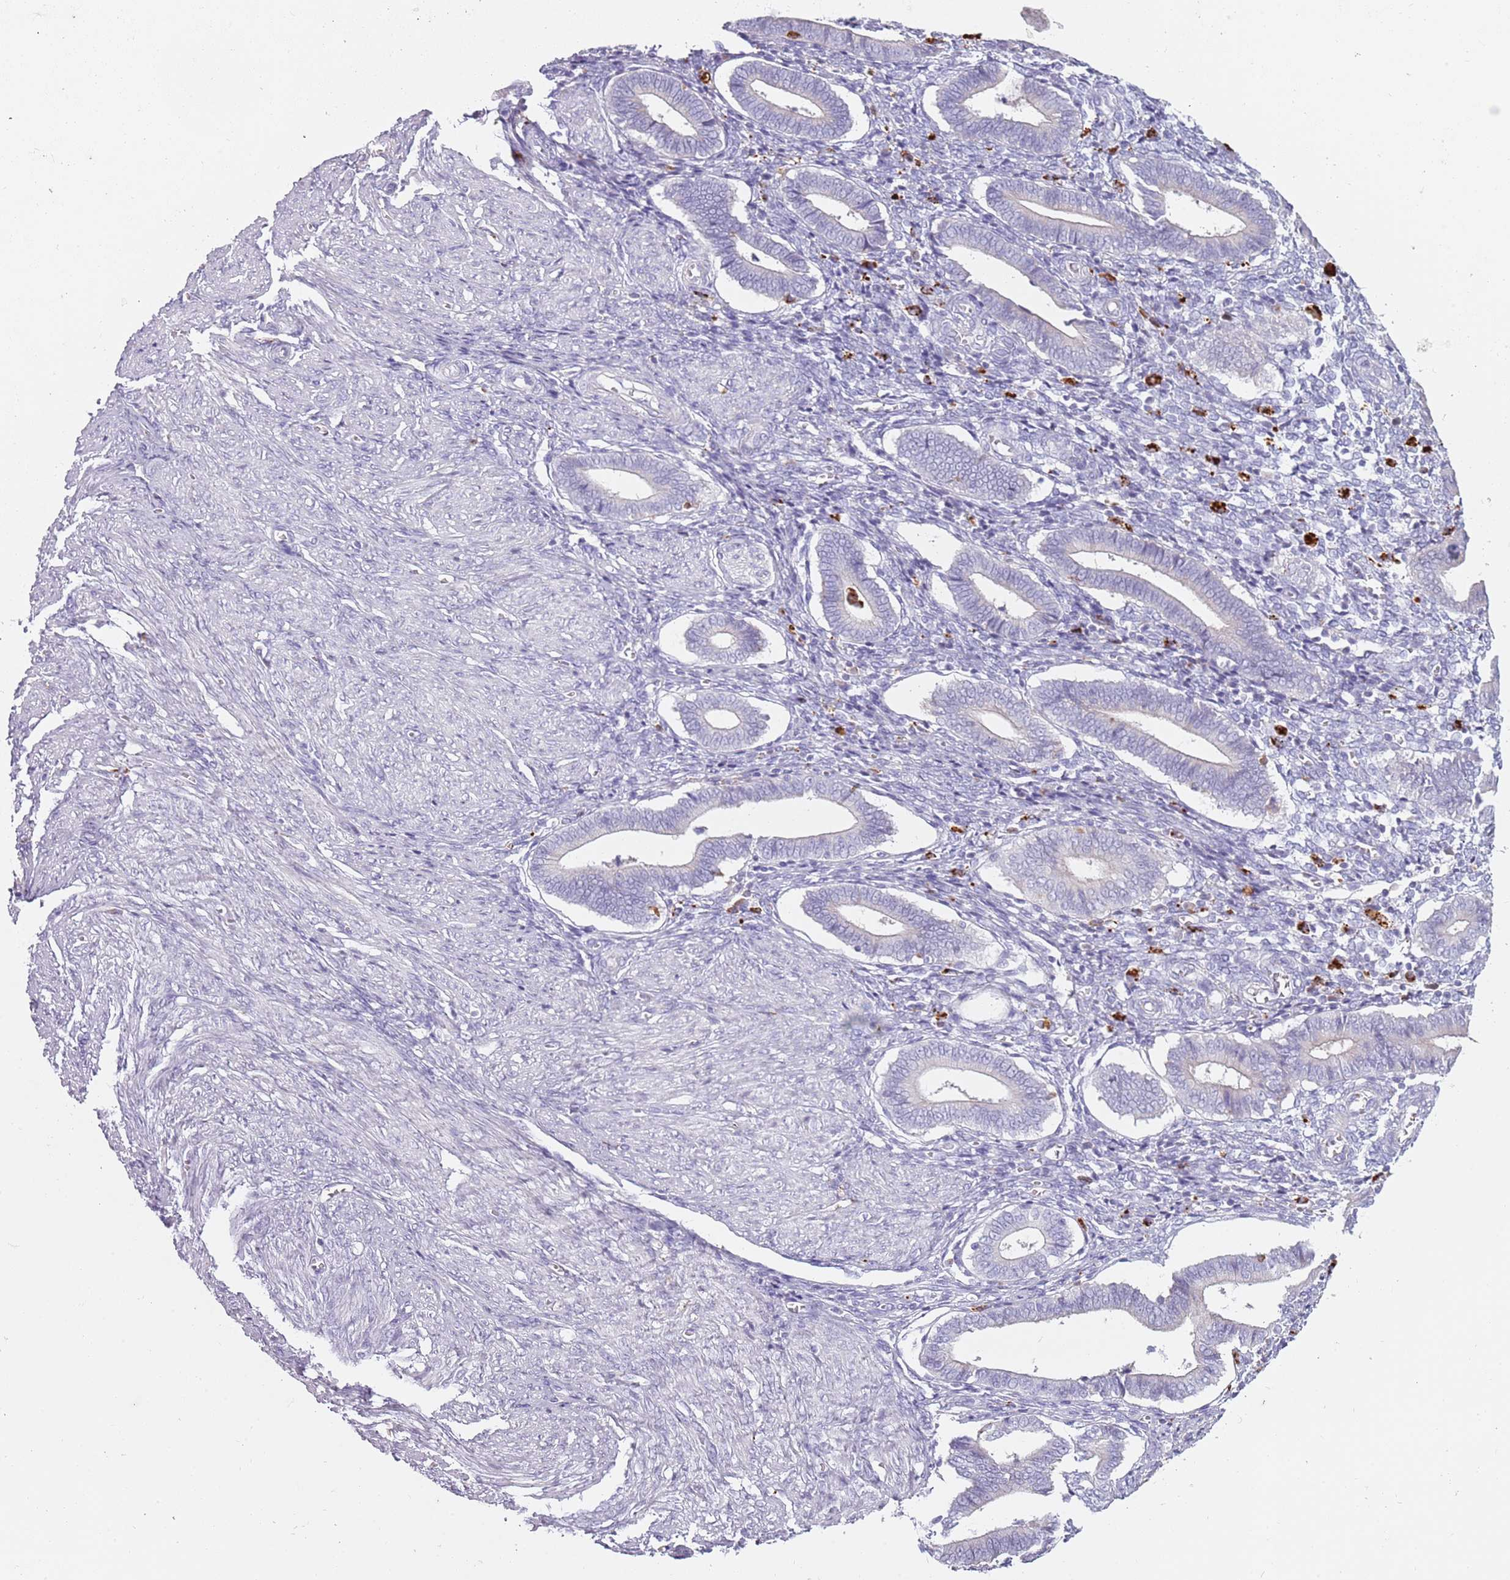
{"staining": {"intensity": "negative", "quantity": "none", "location": "none"}, "tissue": "endometrium", "cell_type": "Cells in endometrial stroma", "image_type": "normal", "snomed": [{"axis": "morphology", "description": "Normal tissue, NOS"}, {"axis": "topography", "description": "Other"}, {"axis": "topography", "description": "Endometrium"}], "caption": "Protein analysis of normal endometrium exhibits no significant staining in cells in endometrial stroma. (Brightfield microscopy of DAB (3,3'-diaminobenzidine) immunohistochemistry (IHC) at high magnification).", "gene": "NWD2", "patient": {"sex": "female", "age": 44}}